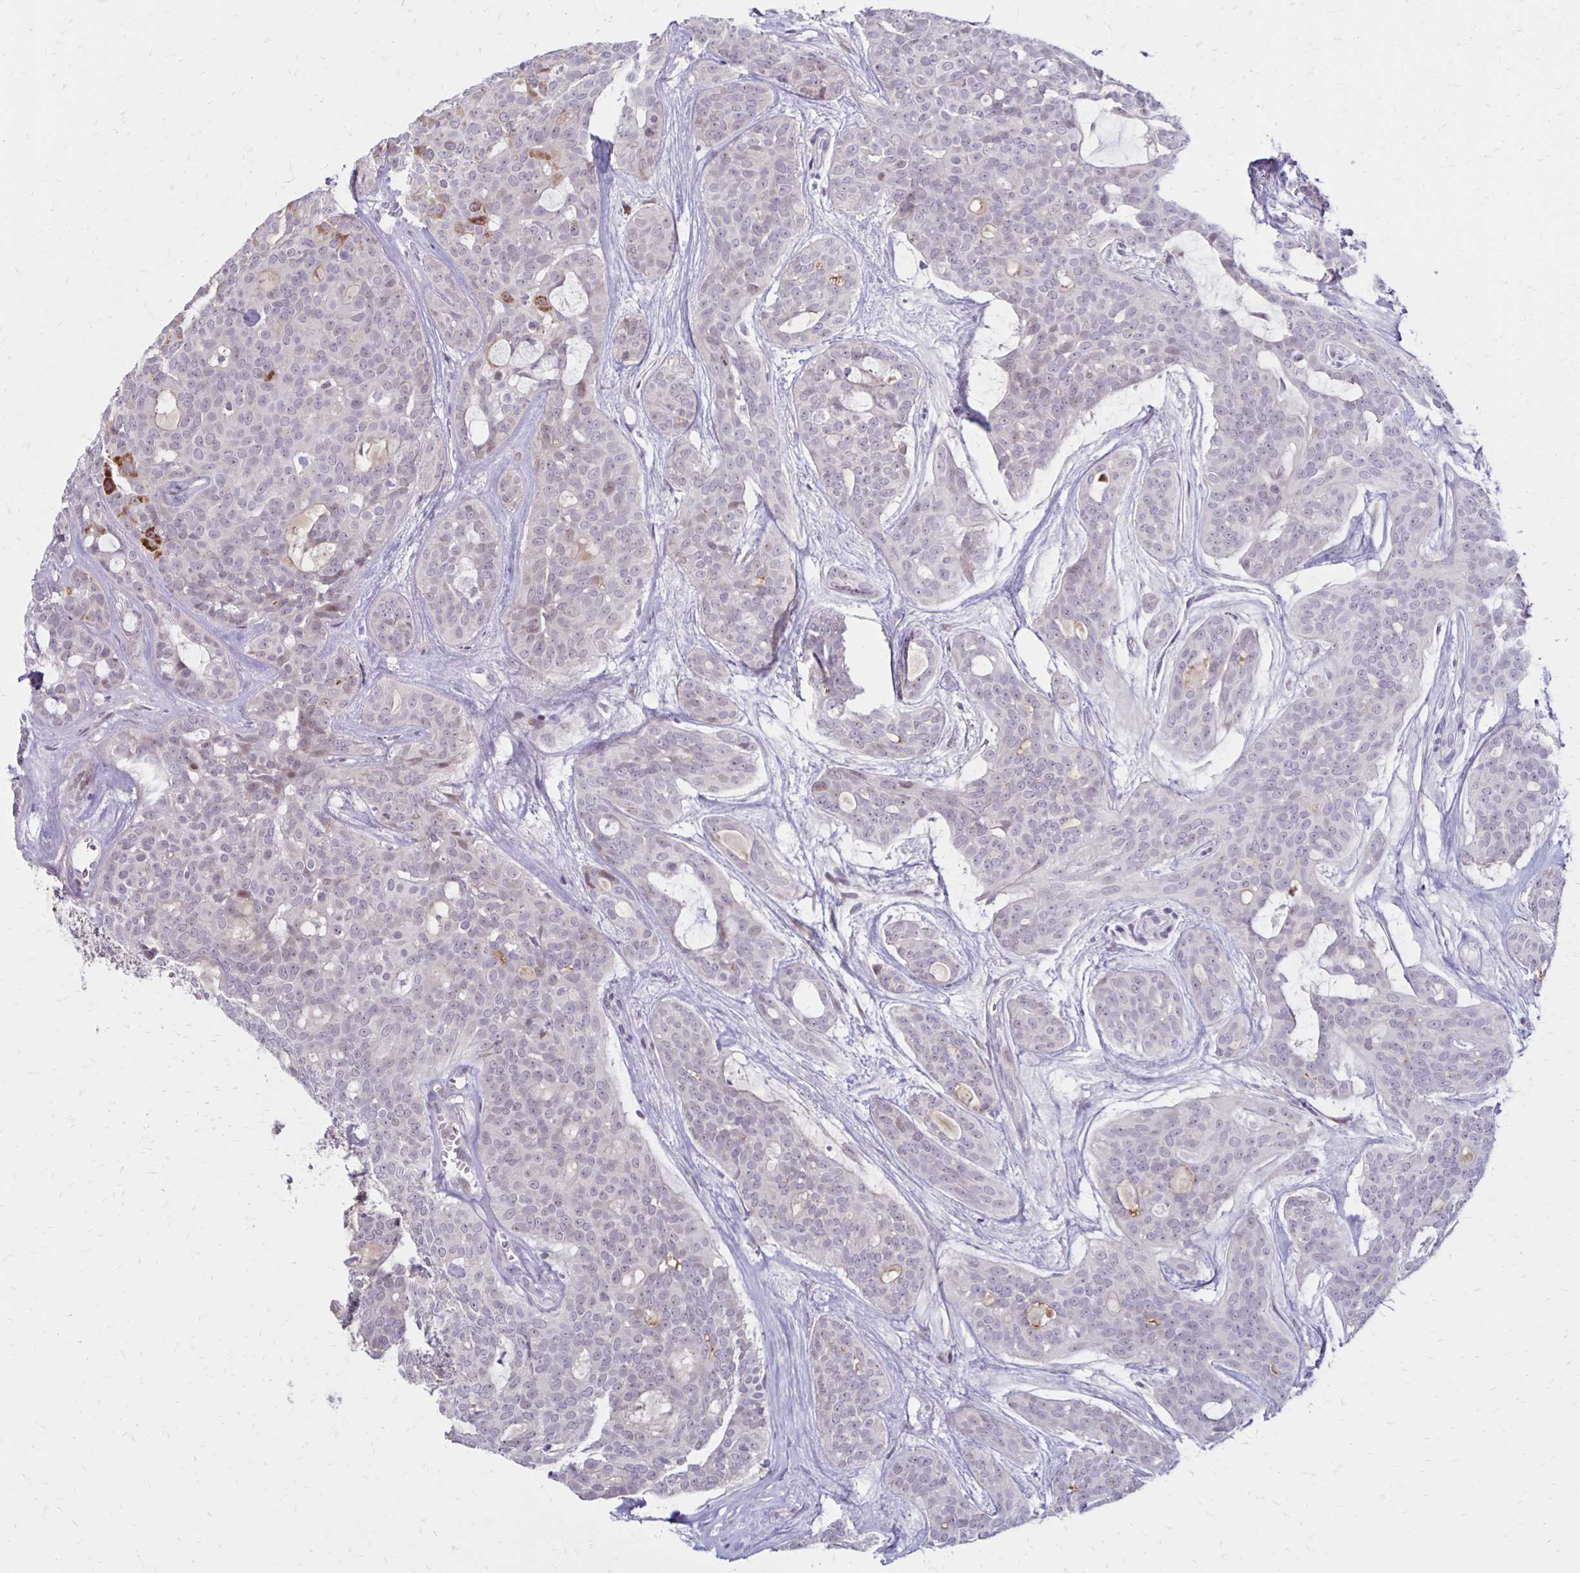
{"staining": {"intensity": "moderate", "quantity": "<25%", "location": "cytoplasmic/membranous"}, "tissue": "head and neck cancer", "cell_type": "Tumor cells", "image_type": "cancer", "snomed": [{"axis": "morphology", "description": "Adenocarcinoma, NOS"}, {"axis": "topography", "description": "Head-Neck"}], "caption": "IHC image of neoplastic tissue: adenocarcinoma (head and neck) stained using IHC shows low levels of moderate protein expression localized specifically in the cytoplasmic/membranous of tumor cells, appearing as a cytoplasmic/membranous brown color.", "gene": "DAGLA", "patient": {"sex": "male", "age": 66}}